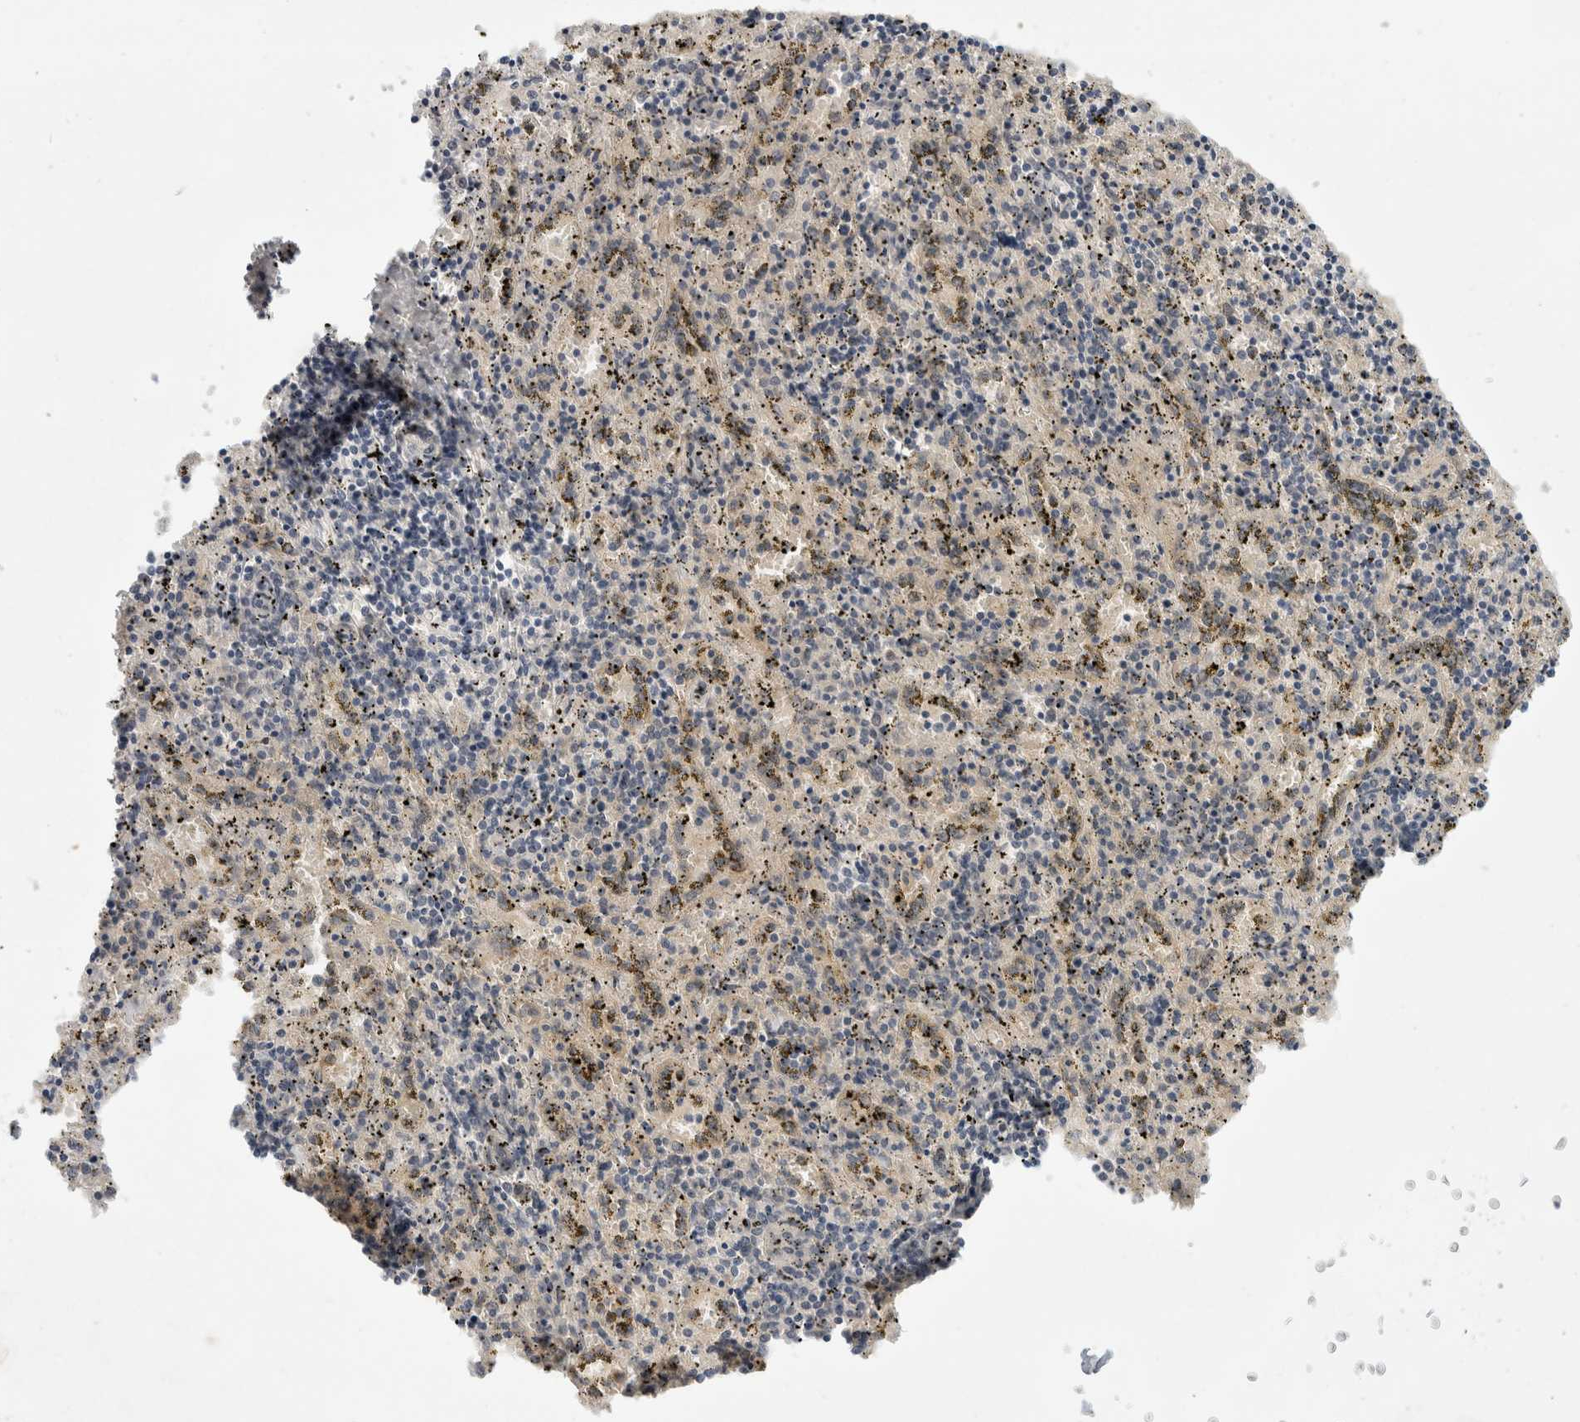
{"staining": {"intensity": "negative", "quantity": "none", "location": "none"}, "tissue": "spleen", "cell_type": "Cells in red pulp", "image_type": "normal", "snomed": [{"axis": "morphology", "description": "Normal tissue, NOS"}, {"axis": "topography", "description": "Spleen"}], "caption": "High power microscopy histopathology image of an immunohistochemistry (IHC) image of benign spleen, revealing no significant staining in cells in red pulp.", "gene": "TOM1L2", "patient": {"sex": "male", "age": 11}}